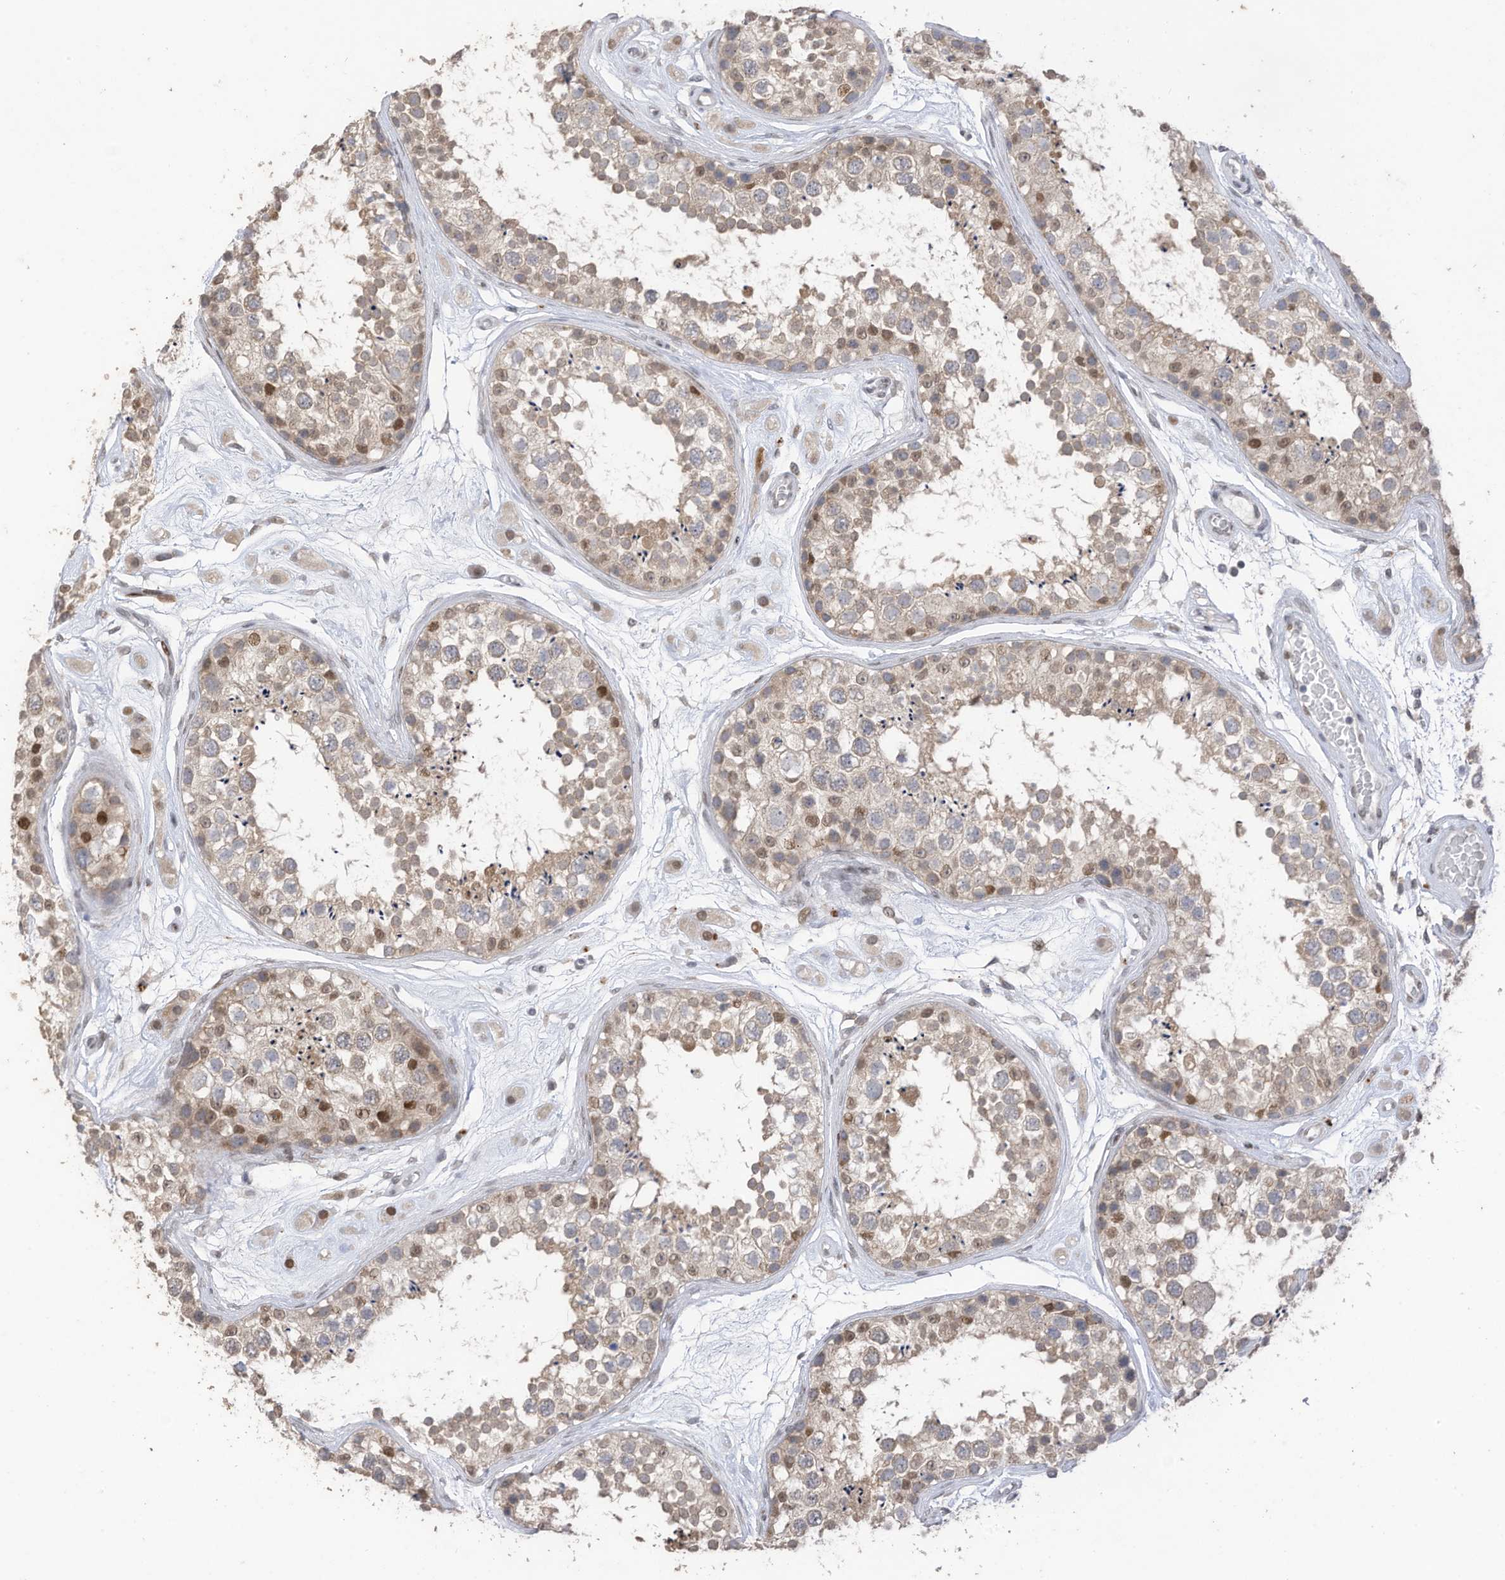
{"staining": {"intensity": "moderate", "quantity": "<25%", "location": "cytoplasmic/membranous,nuclear"}, "tissue": "testis", "cell_type": "Cells in seminiferous ducts", "image_type": "normal", "snomed": [{"axis": "morphology", "description": "Normal tissue, NOS"}, {"axis": "topography", "description": "Testis"}], "caption": "IHC of benign human testis displays low levels of moderate cytoplasmic/membranous,nuclear expression in approximately <25% of cells in seminiferous ducts. (brown staining indicates protein expression, while blue staining denotes nuclei).", "gene": "RABL3", "patient": {"sex": "male", "age": 25}}